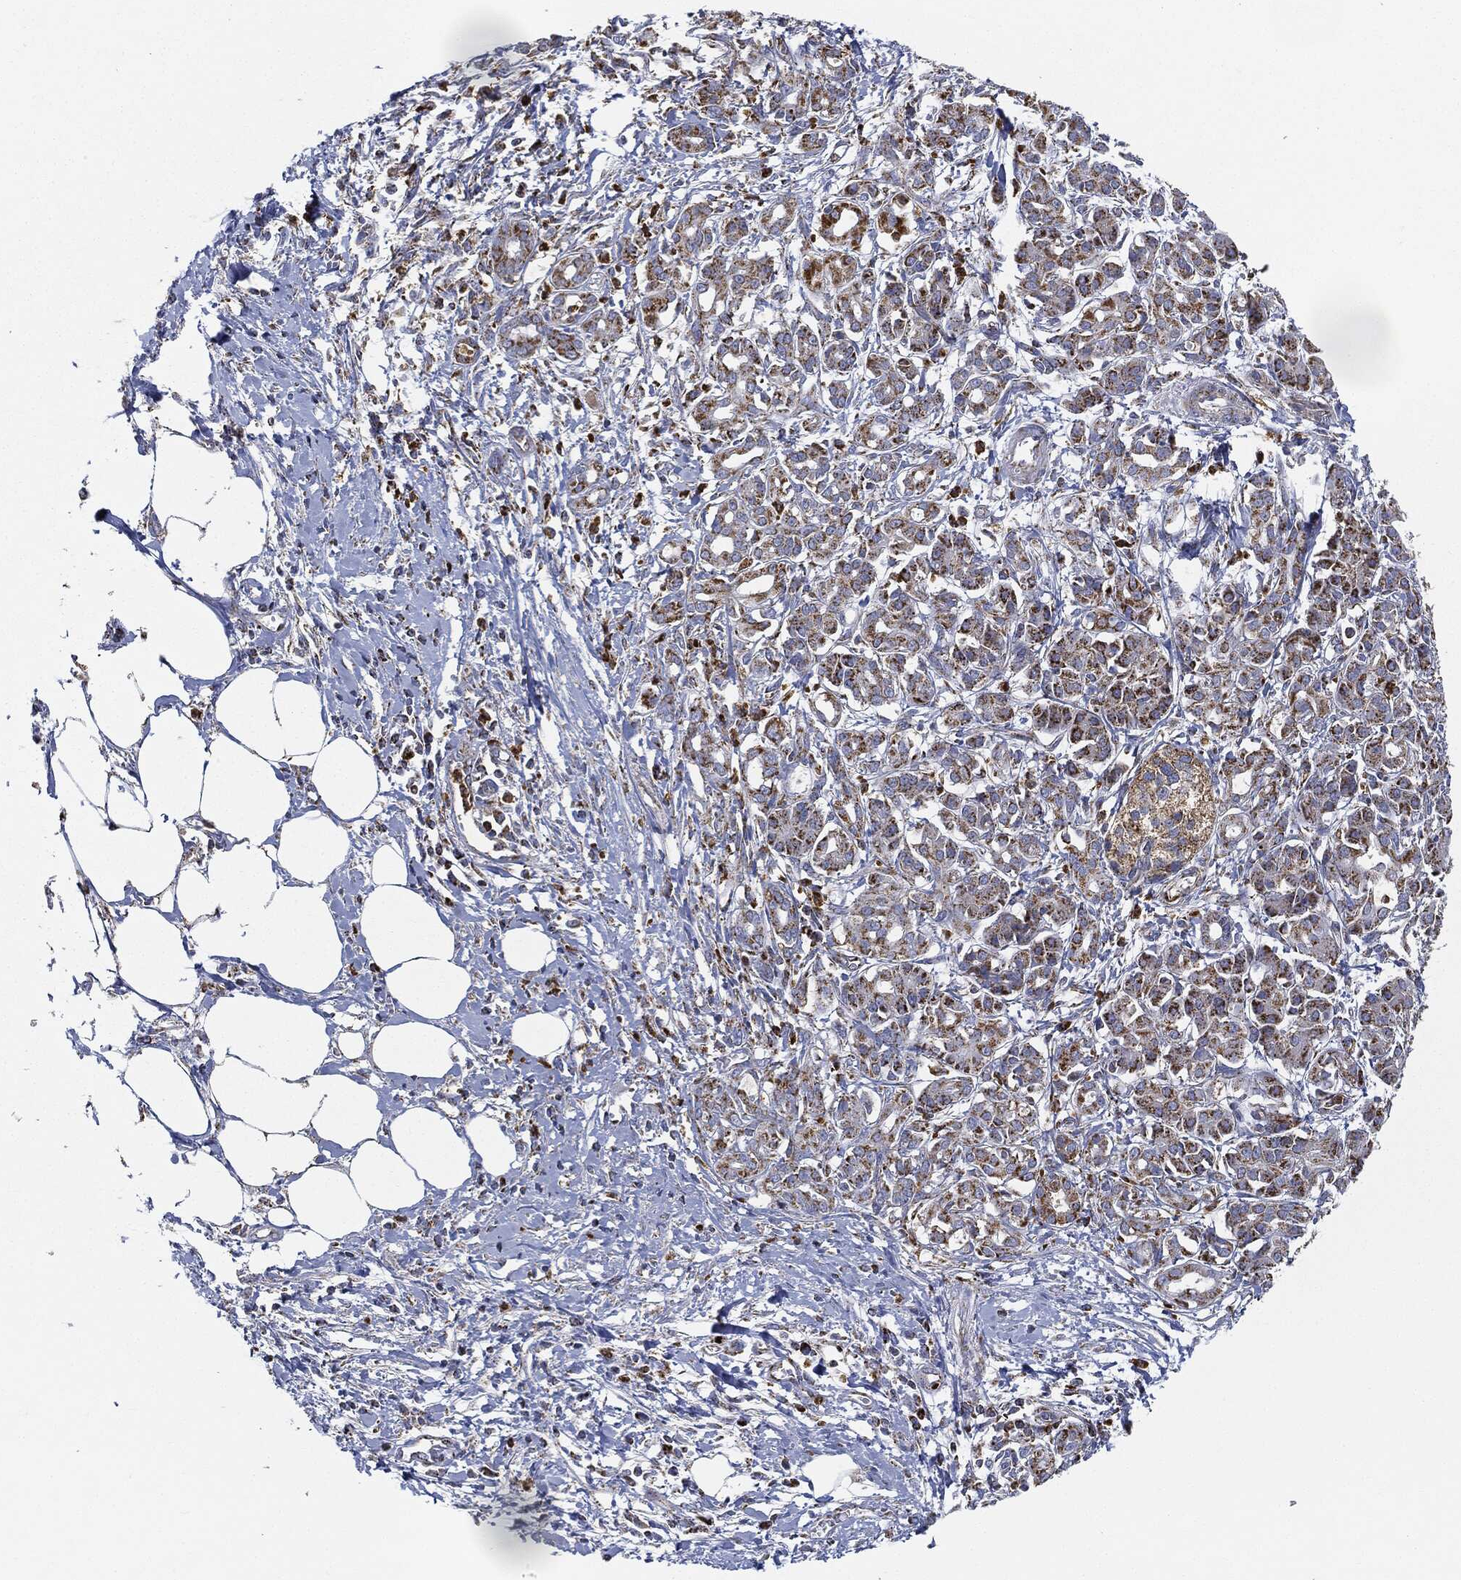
{"staining": {"intensity": "strong", "quantity": ">75%", "location": "cytoplasmic/membranous"}, "tissue": "pancreatic cancer", "cell_type": "Tumor cells", "image_type": "cancer", "snomed": [{"axis": "morphology", "description": "Adenocarcinoma, NOS"}, {"axis": "topography", "description": "Pancreas"}], "caption": "A micrograph of human adenocarcinoma (pancreatic) stained for a protein demonstrates strong cytoplasmic/membranous brown staining in tumor cells. (DAB IHC with brightfield microscopy, high magnification).", "gene": "CAPN15", "patient": {"sex": "male", "age": 72}}